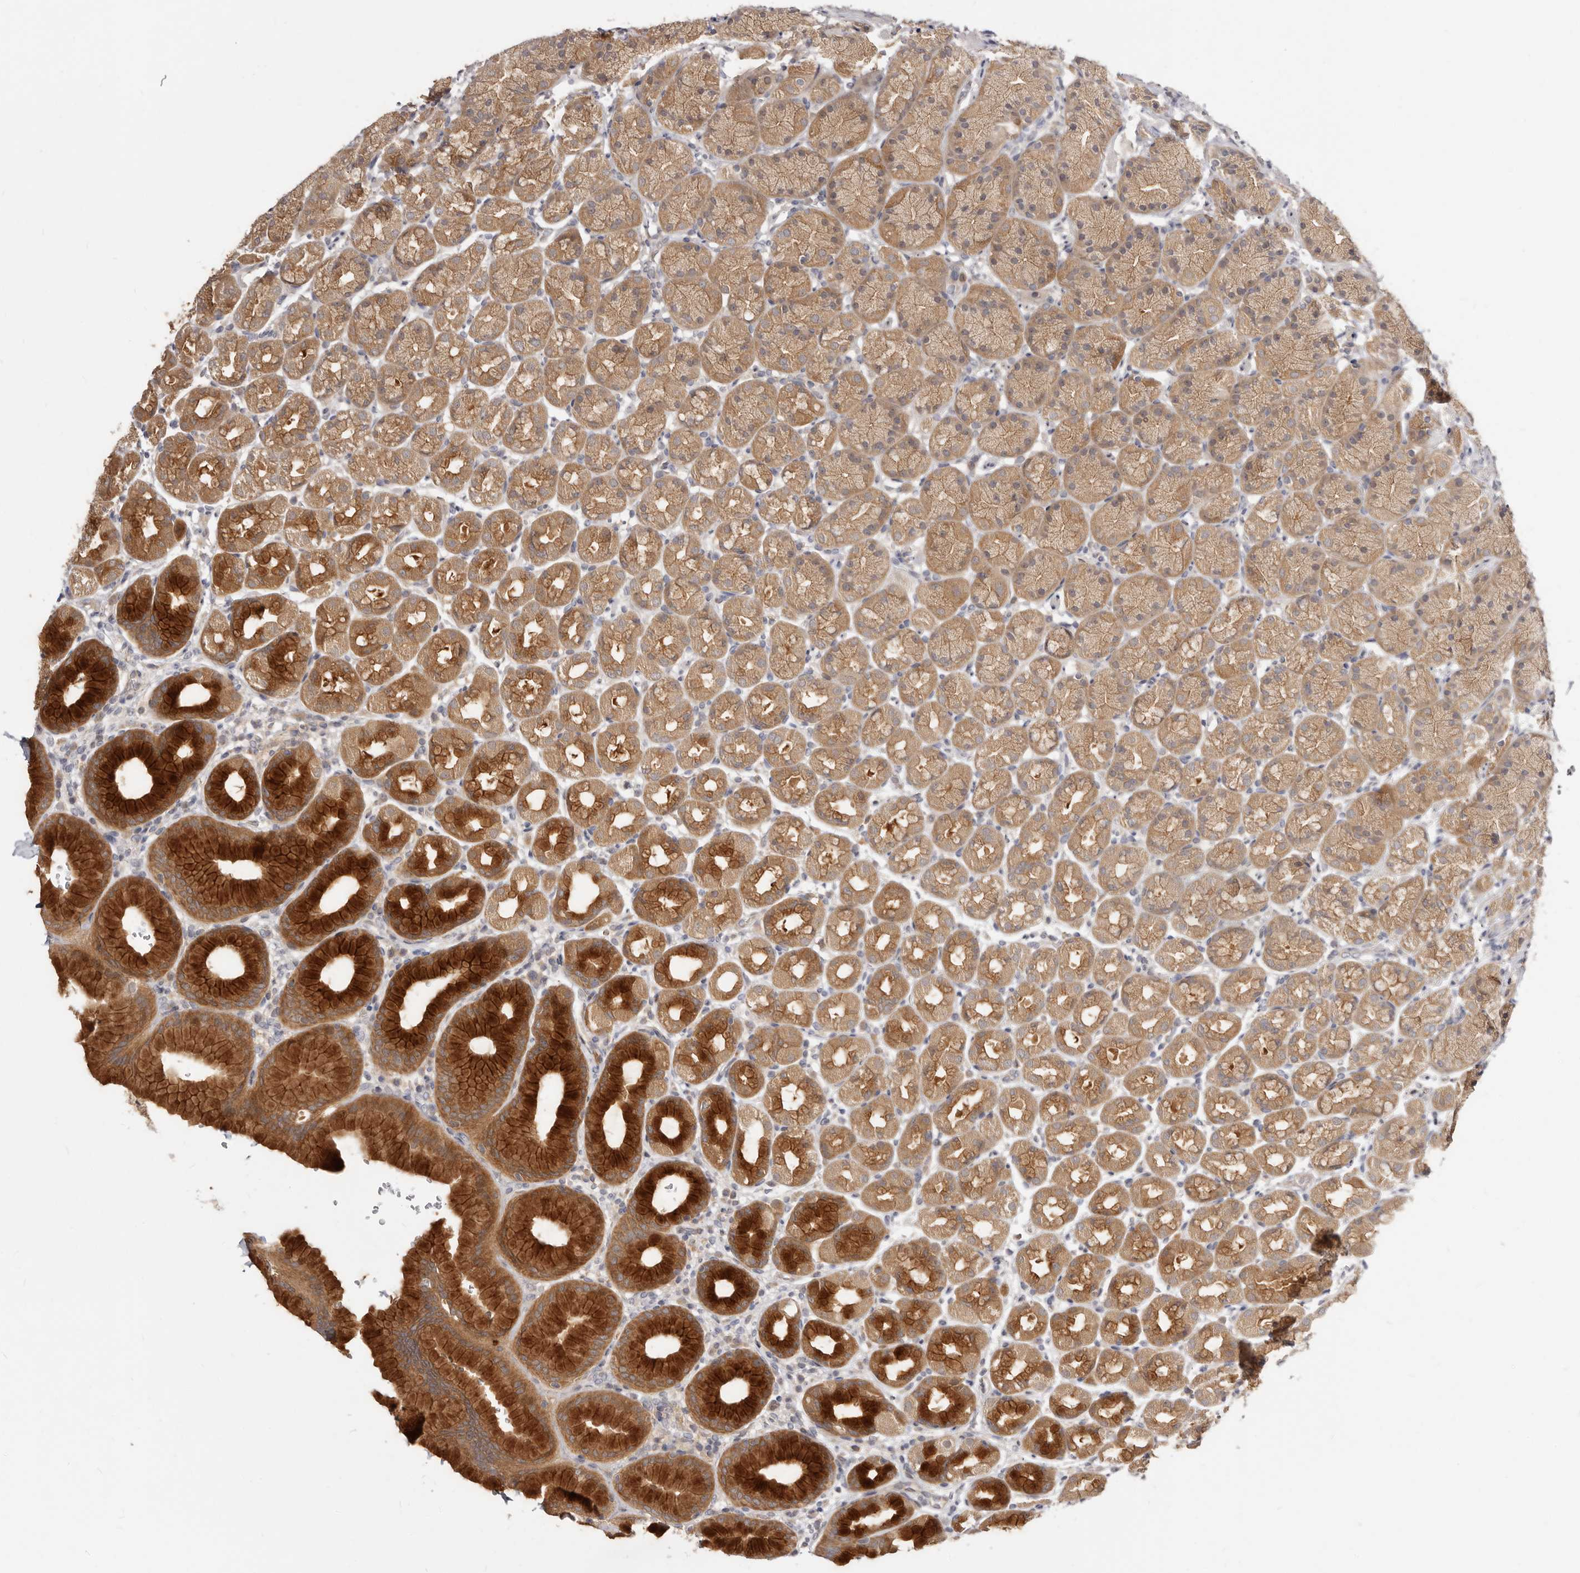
{"staining": {"intensity": "moderate", "quantity": ">75%", "location": "cytoplasmic/membranous"}, "tissue": "stomach", "cell_type": "Glandular cells", "image_type": "normal", "snomed": [{"axis": "morphology", "description": "Normal tissue, NOS"}, {"axis": "topography", "description": "Stomach"}], "caption": "This is a photomicrograph of immunohistochemistry (IHC) staining of unremarkable stomach, which shows moderate positivity in the cytoplasmic/membranous of glandular cells.", "gene": "TC2N", "patient": {"sex": "male", "age": 42}}